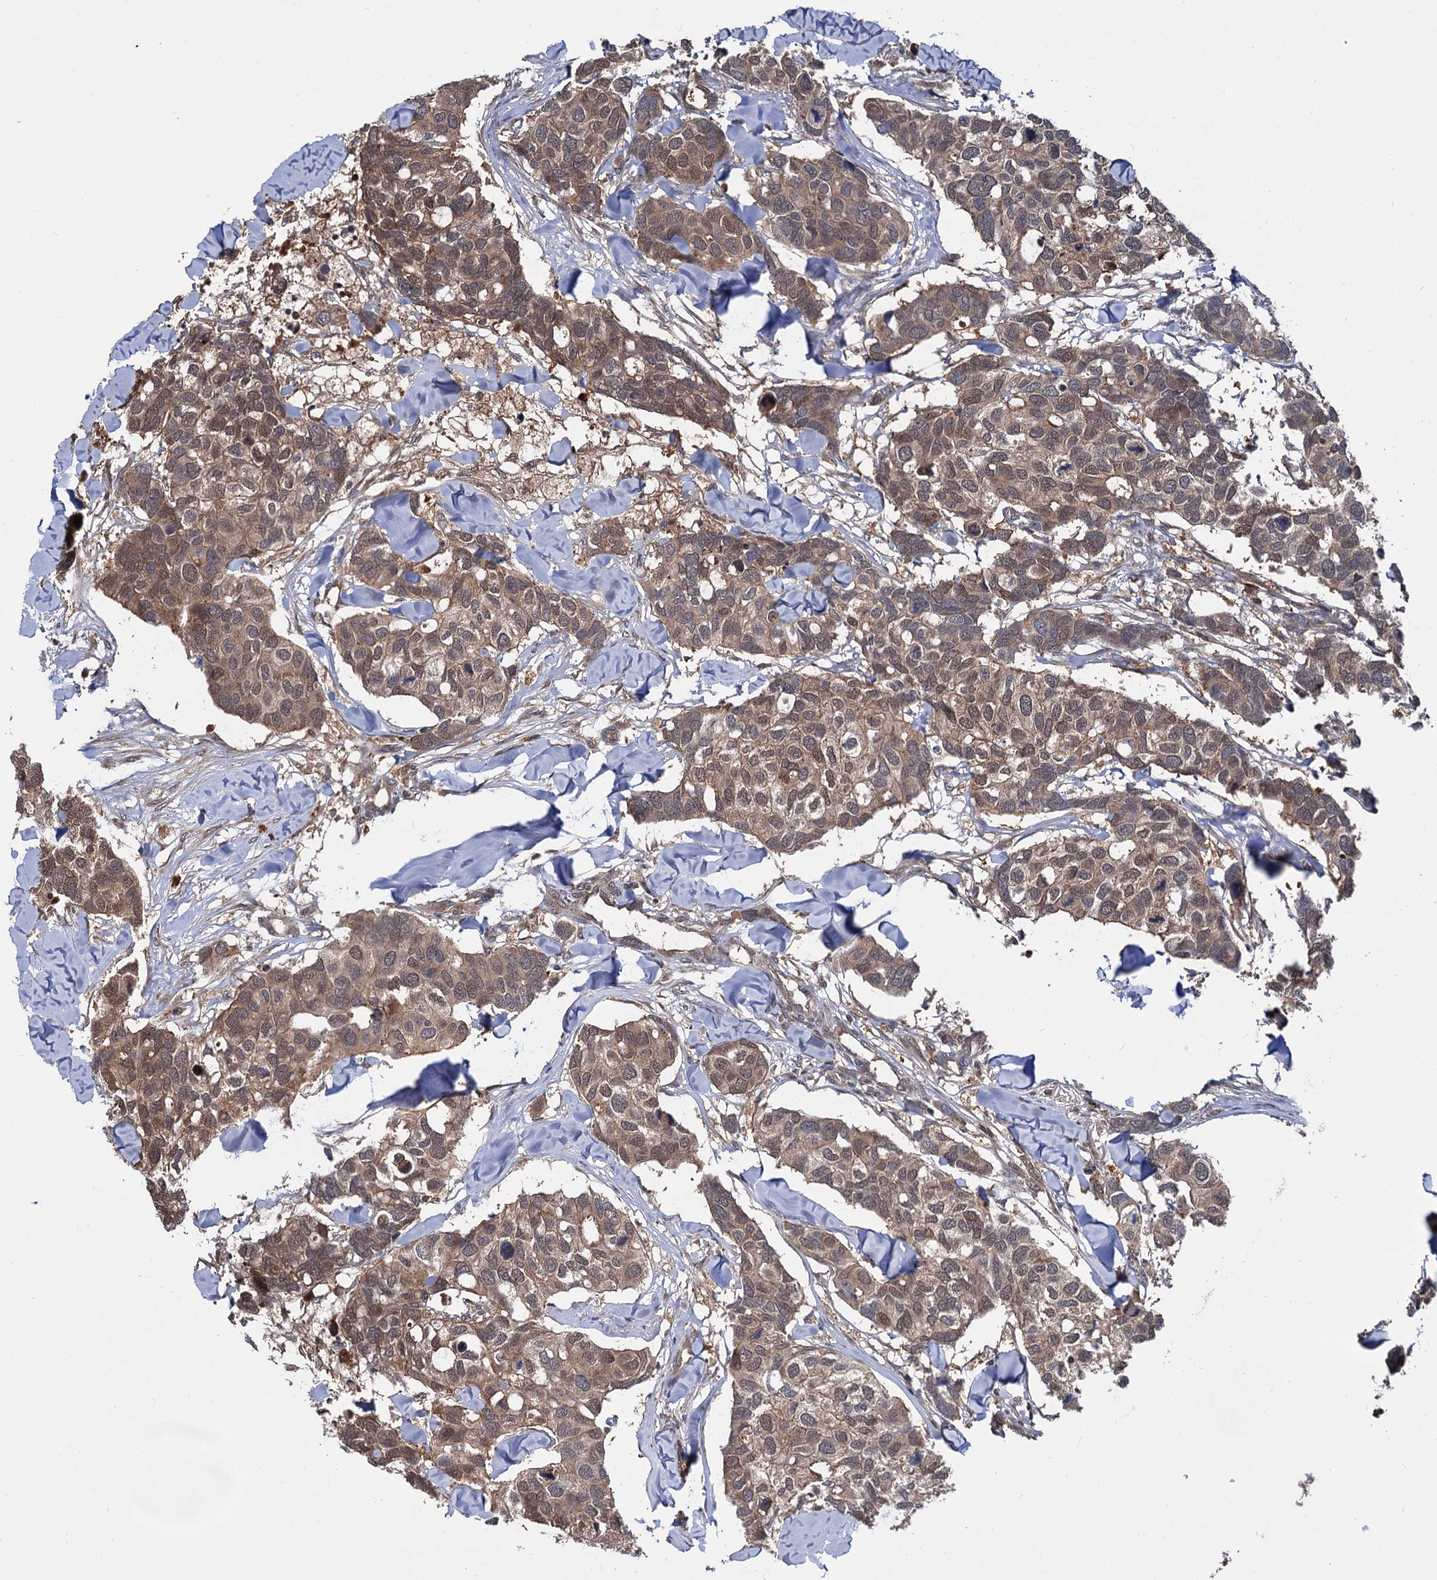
{"staining": {"intensity": "moderate", "quantity": "25%-75%", "location": "cytoplasmic/membranous,nuclear"}, "tissue": "breast cancer", "cell_type": "Tumor cells", "image_type": "cancer", "snomed": [{"axis": "morphology", "description": "Duct carcinoma"}, {"axis": "topography", "description": "Breast"}], "caption": "Breast cancer (invasive ductal carcinoma) tissue shows moderate cytoplasmic/membranous and nuclear staining in approximately 25%-75% of tumor cells, visualized by immunohistochemistry. The protein of interest is stained brown, and the nuclei are stained in blue (DAB (3,3'-diaminobenzidine) IHC with brightfield microscopy, high magnification).", "gene": "SELENOP", "patient": {"sex": "female", "age": 83}}